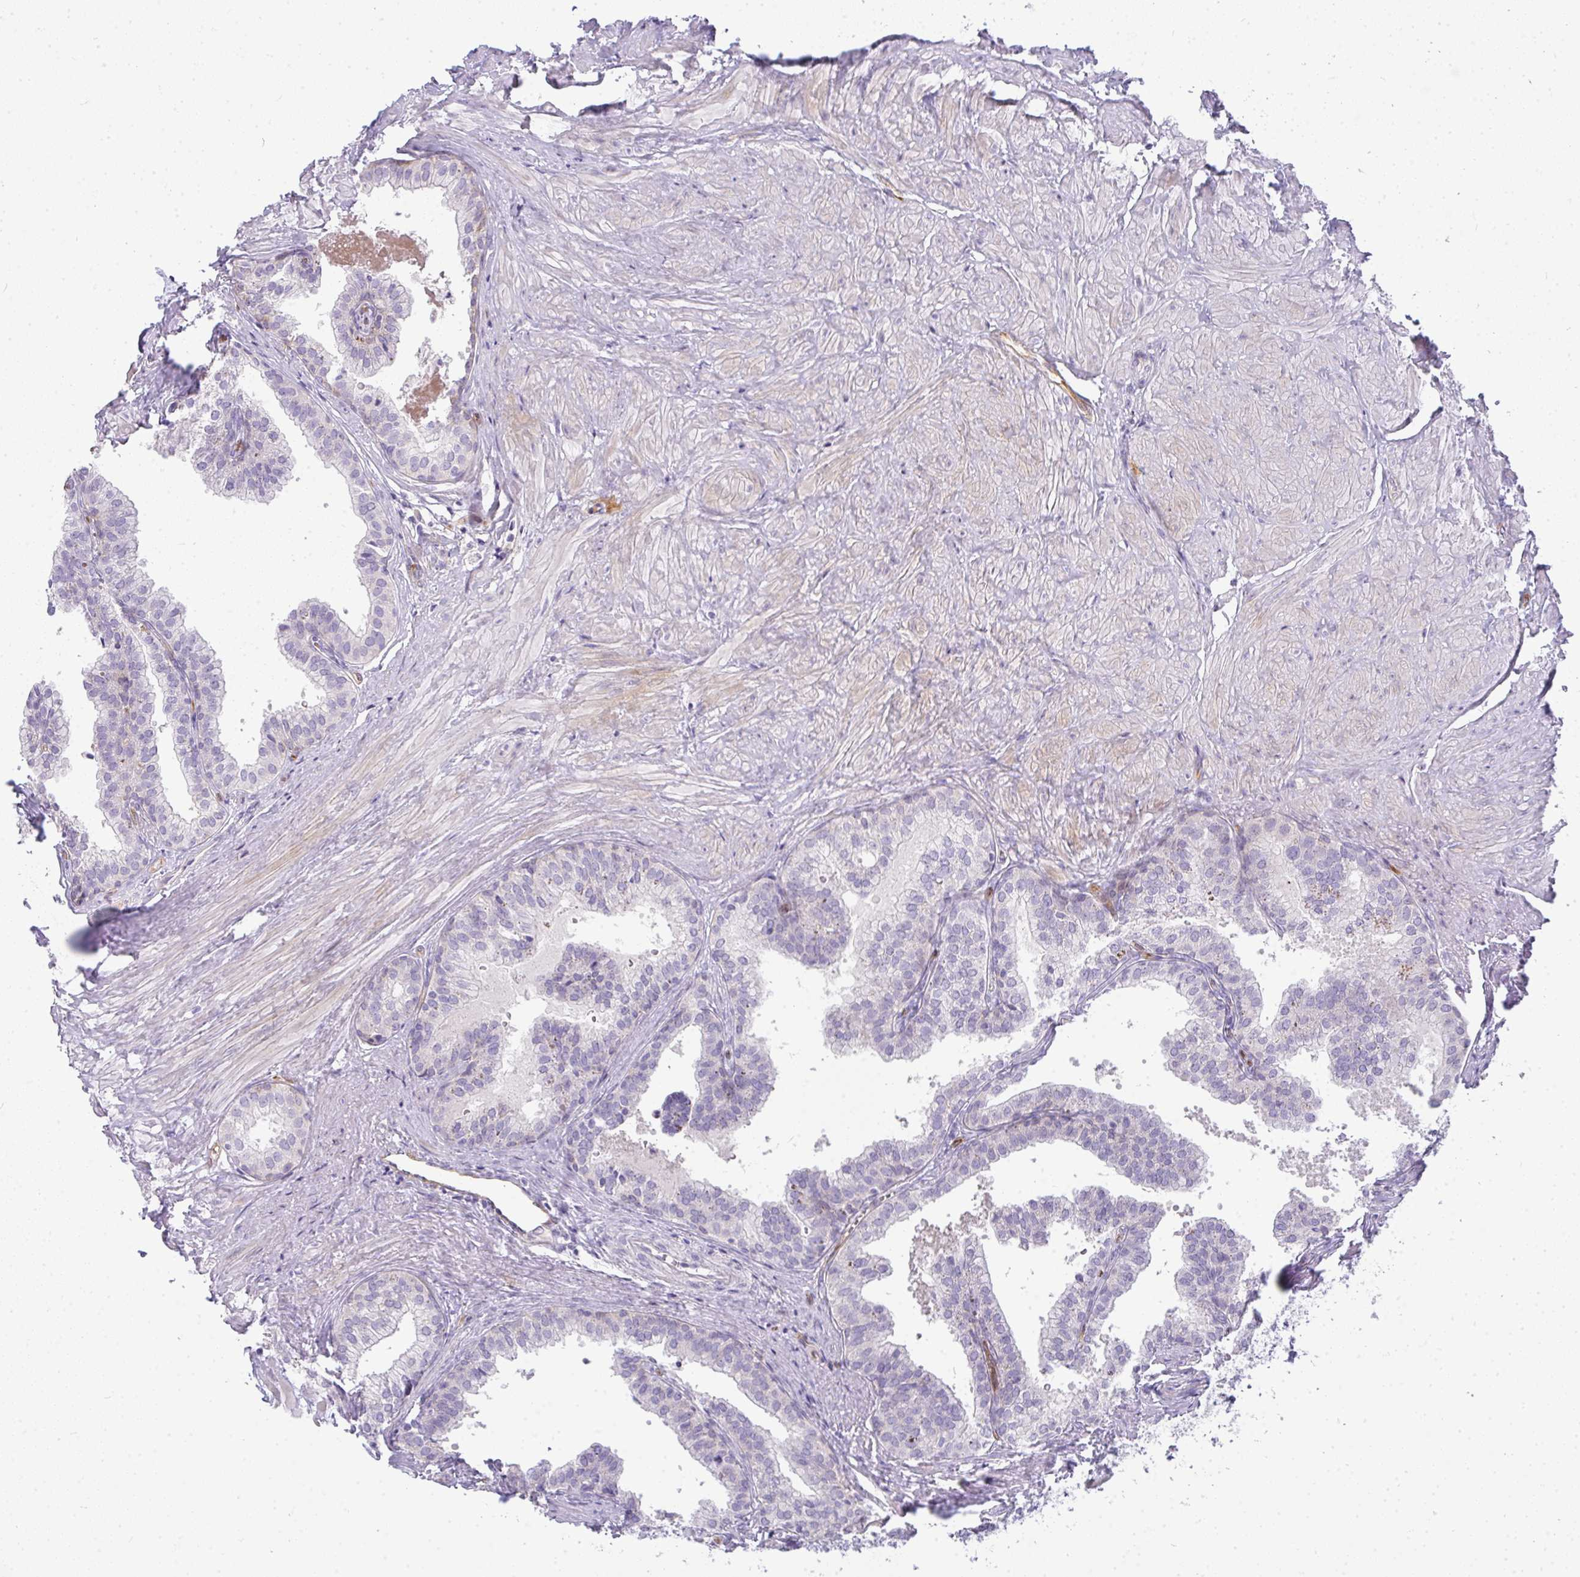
{"staining": {"intensity": "negative", "quantity": "none", "location": "none"}, "tissue": "prostate", "cell_type": "Glandular cells", "image_type": "normal", "snomed": [{"axis": "morphology", "description": "Normal tissue, NOS"}, {"axis": "topography", "description": "Prostate"}, {"axis": "topography", "description": "Peripheral nerve tissue"}], "caption": "Protein analysis of benign prostate shows no significant positivity in glandular cells.", "gene": "LIPE", "patient": {"sex": "male", "age": 55}}